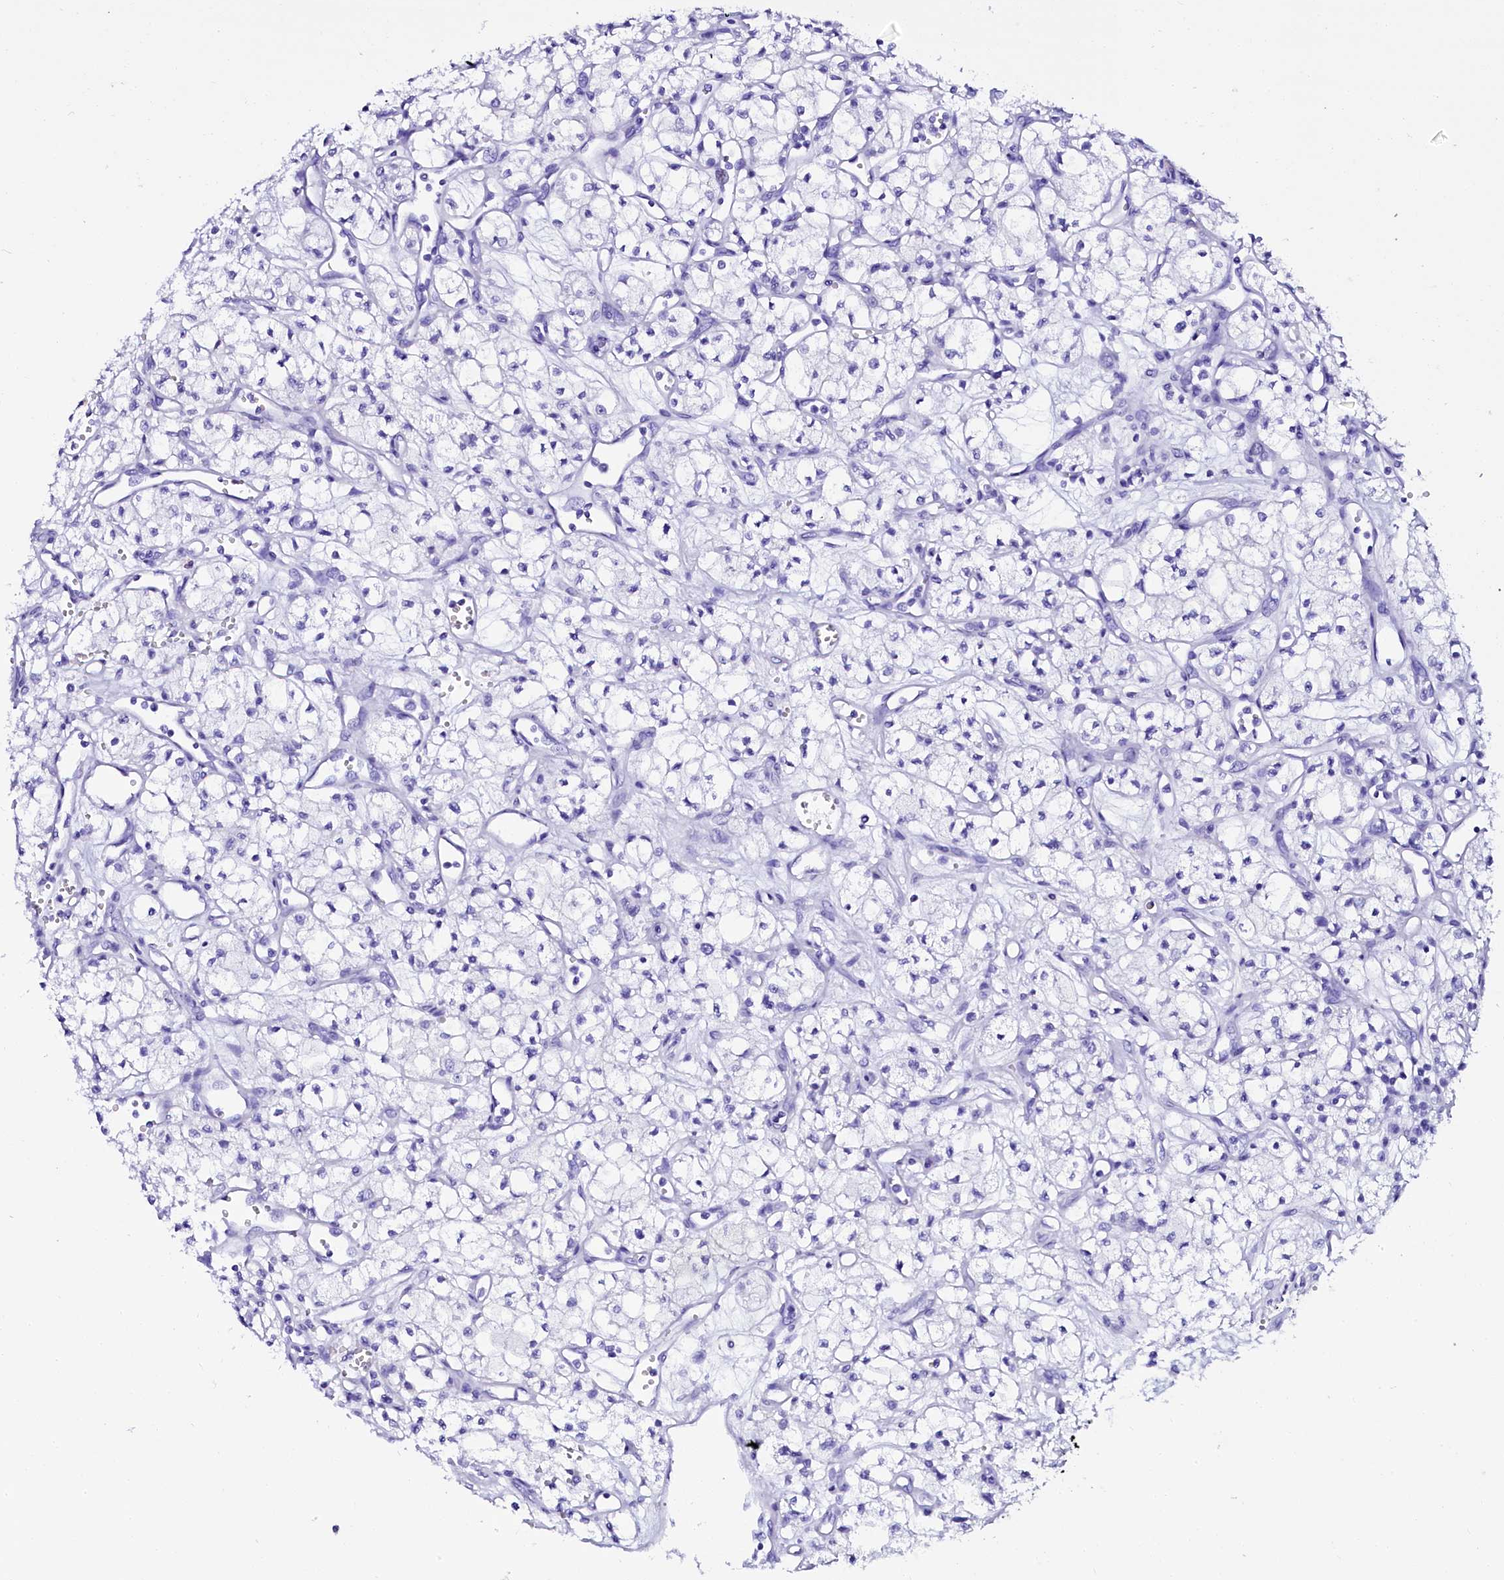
{"staining": {"intensity": "negative", "quantity": "none", "location": "none"}, "tissue": "renal cancer", "cell_type": "Tumor cells", "image_type": "cancer", "snomed": [{"axis": "morphology", "description": "Adenocarcinoma, NOS"}, {"axis": "topography", "description": "Kidney"}], "caption": "Immunohistochemistry image of renal cancer (adenocarcinoma) stained for a protein (brown), which exhibits no positivity in tumor cells.", "gene": "SORD", "patient": {"sex": "male", "age": 59}}